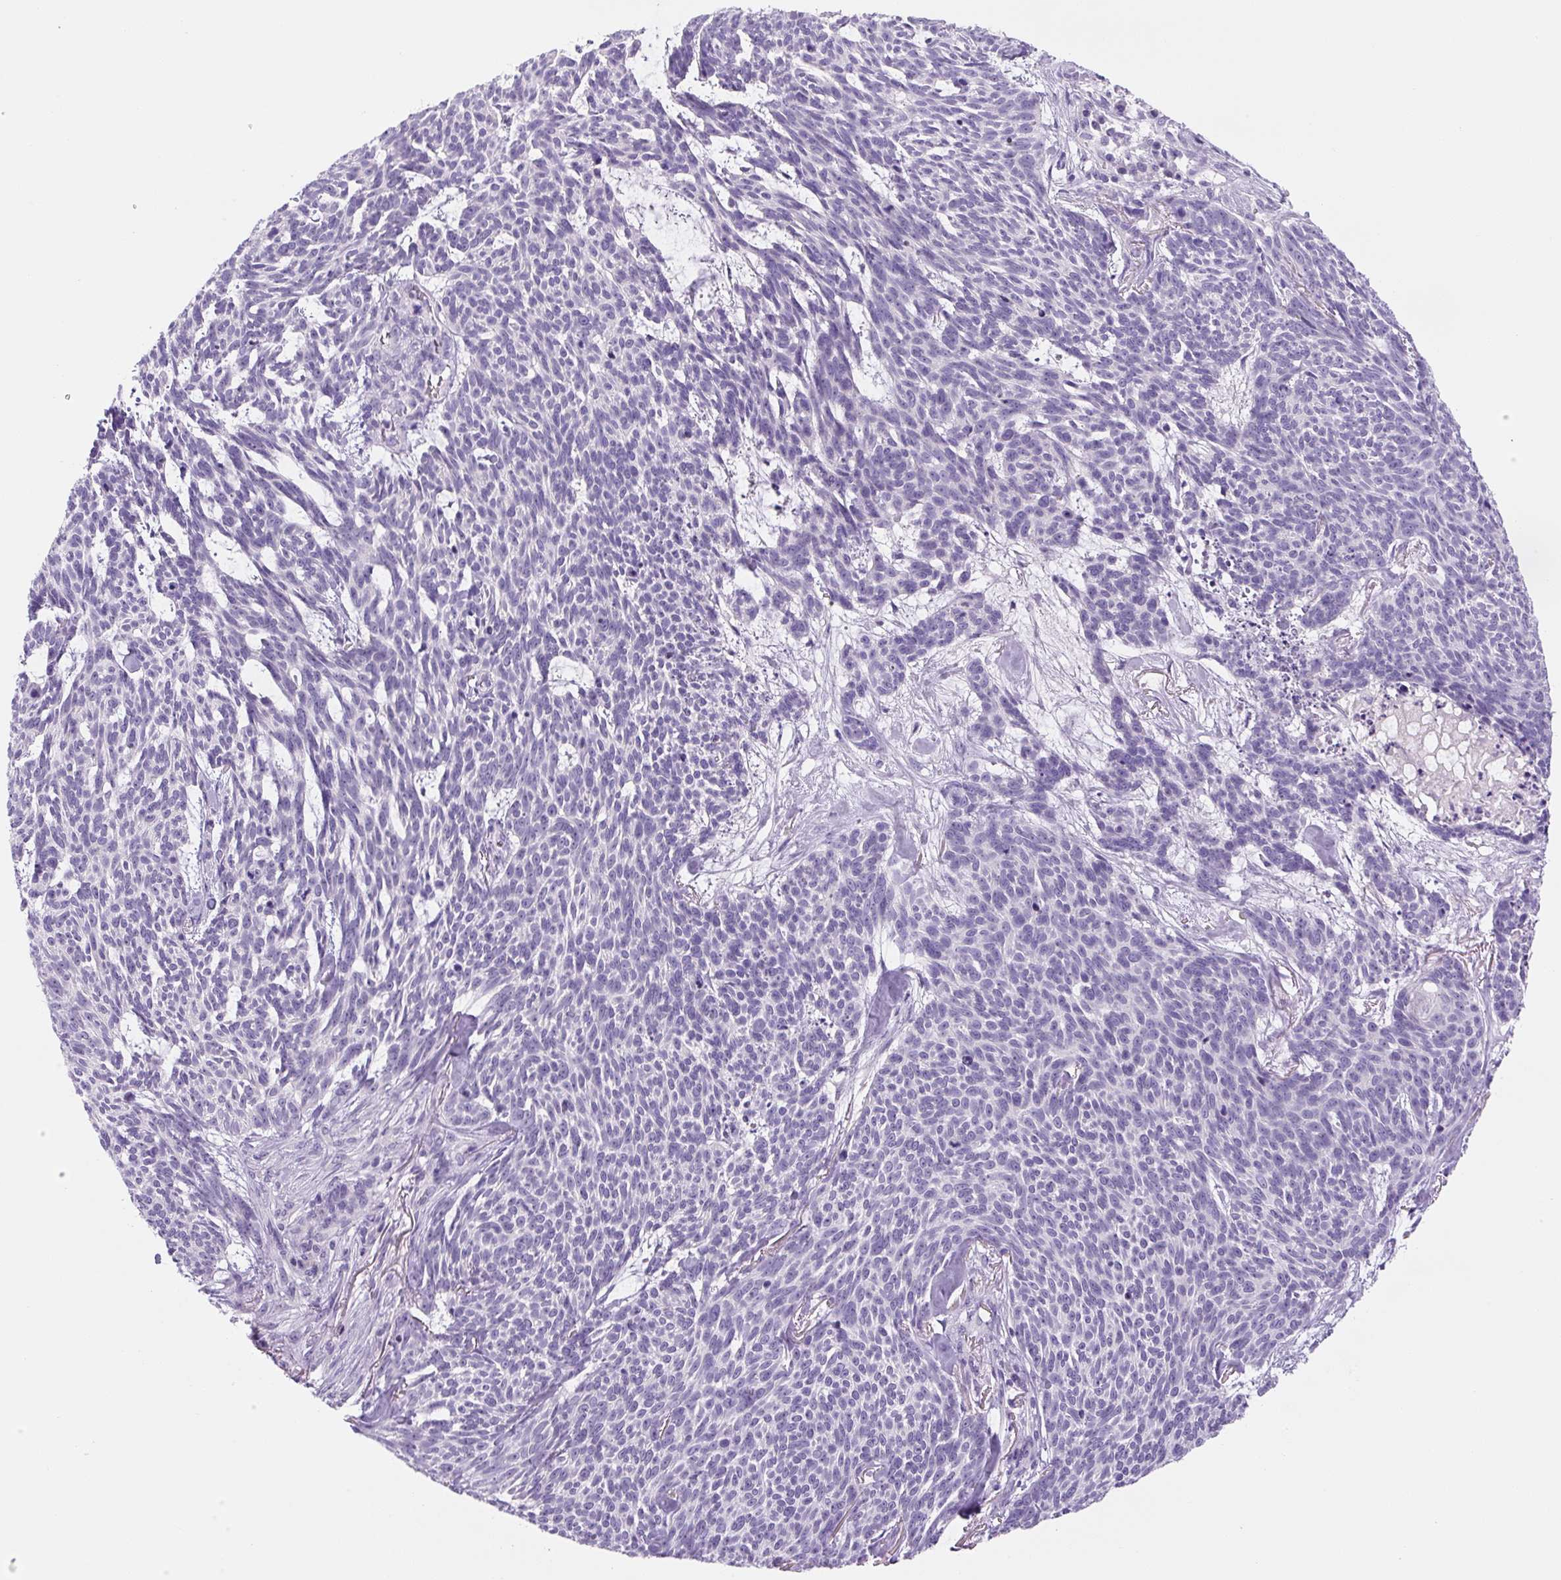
{"staining": {"intensity": "negative", "quantity": "none", "location": "none"}, "tissue": "skin cancer", "cell_type": "Tumor cells", "image_type": "cancer", "snomed": [{"axis": "morphology", "description": "Basal cell carcinoma"}, {"axis": "topography", "description": "Skin"}], "caption": "Micrograph shows no significant protein expression in tumor cells of skin basal cell carcinoma. The staining is performed using DAB (3,3'-diaminobenzidine) brown chromogen with nuclei counter-stained in using hematoxylin.", "gene": "YIF1B", "patient": {"sex": "female", "age": 93}}